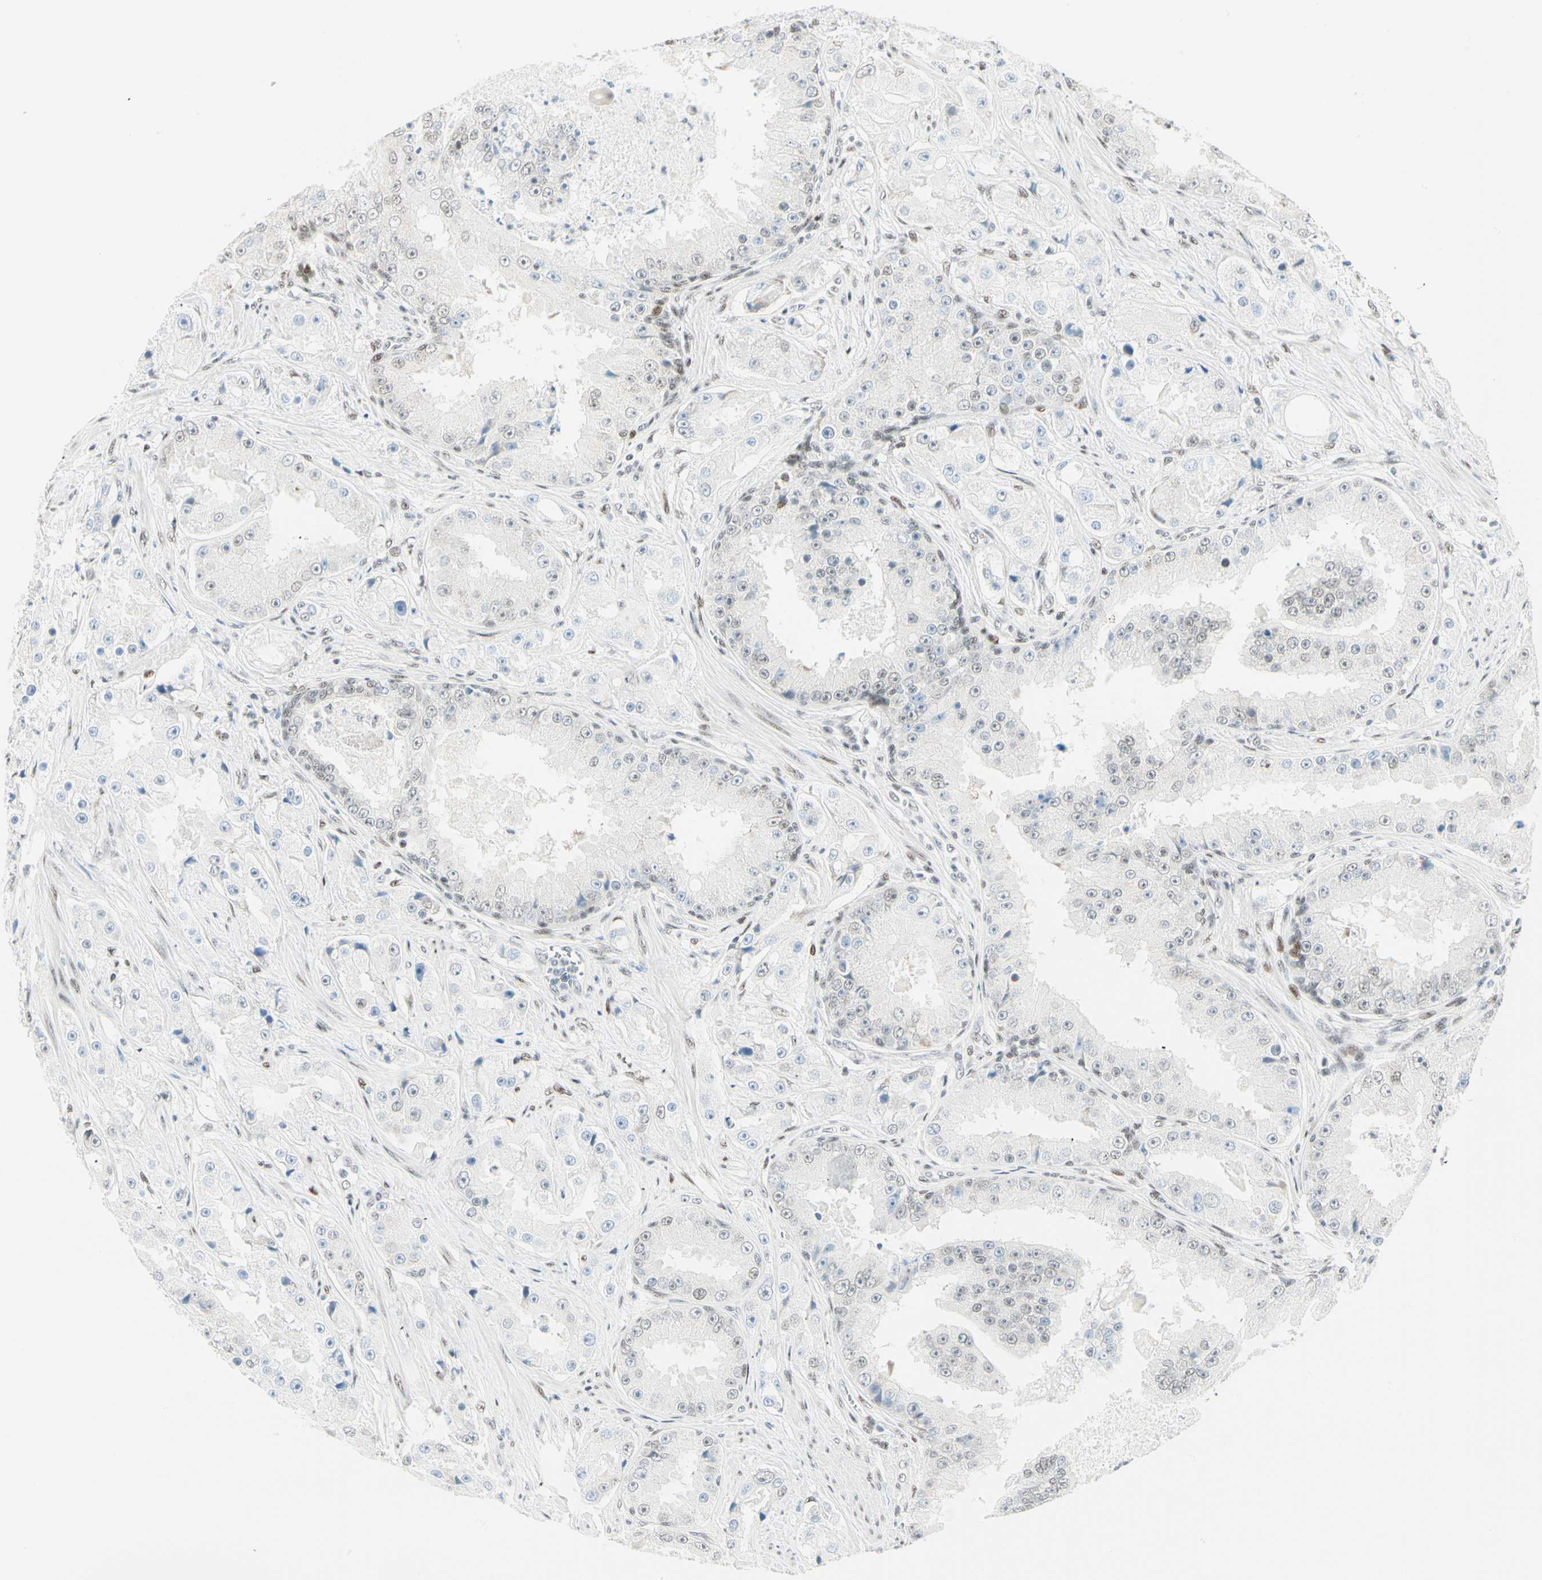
{"staining": {"intensity": "negative", "quantity": "none", "location": "none"}, "tissue": "prostate cancer", "cell_type": "Tumor cells", "image_type": "cancer", "snomed": [{"axis": "morphology", "description": "Adenocarcinoma, High grade"}, {"axis": "topography", "description": "Prostate"}], "caption": "This is an immunohistochemistry photomicrograph of human prostate adenocarcinoma (high-grade). There is no expression in tumor cells.", "gene": "PKNOX1", "patient": {"sex": "male", "age": 73}}